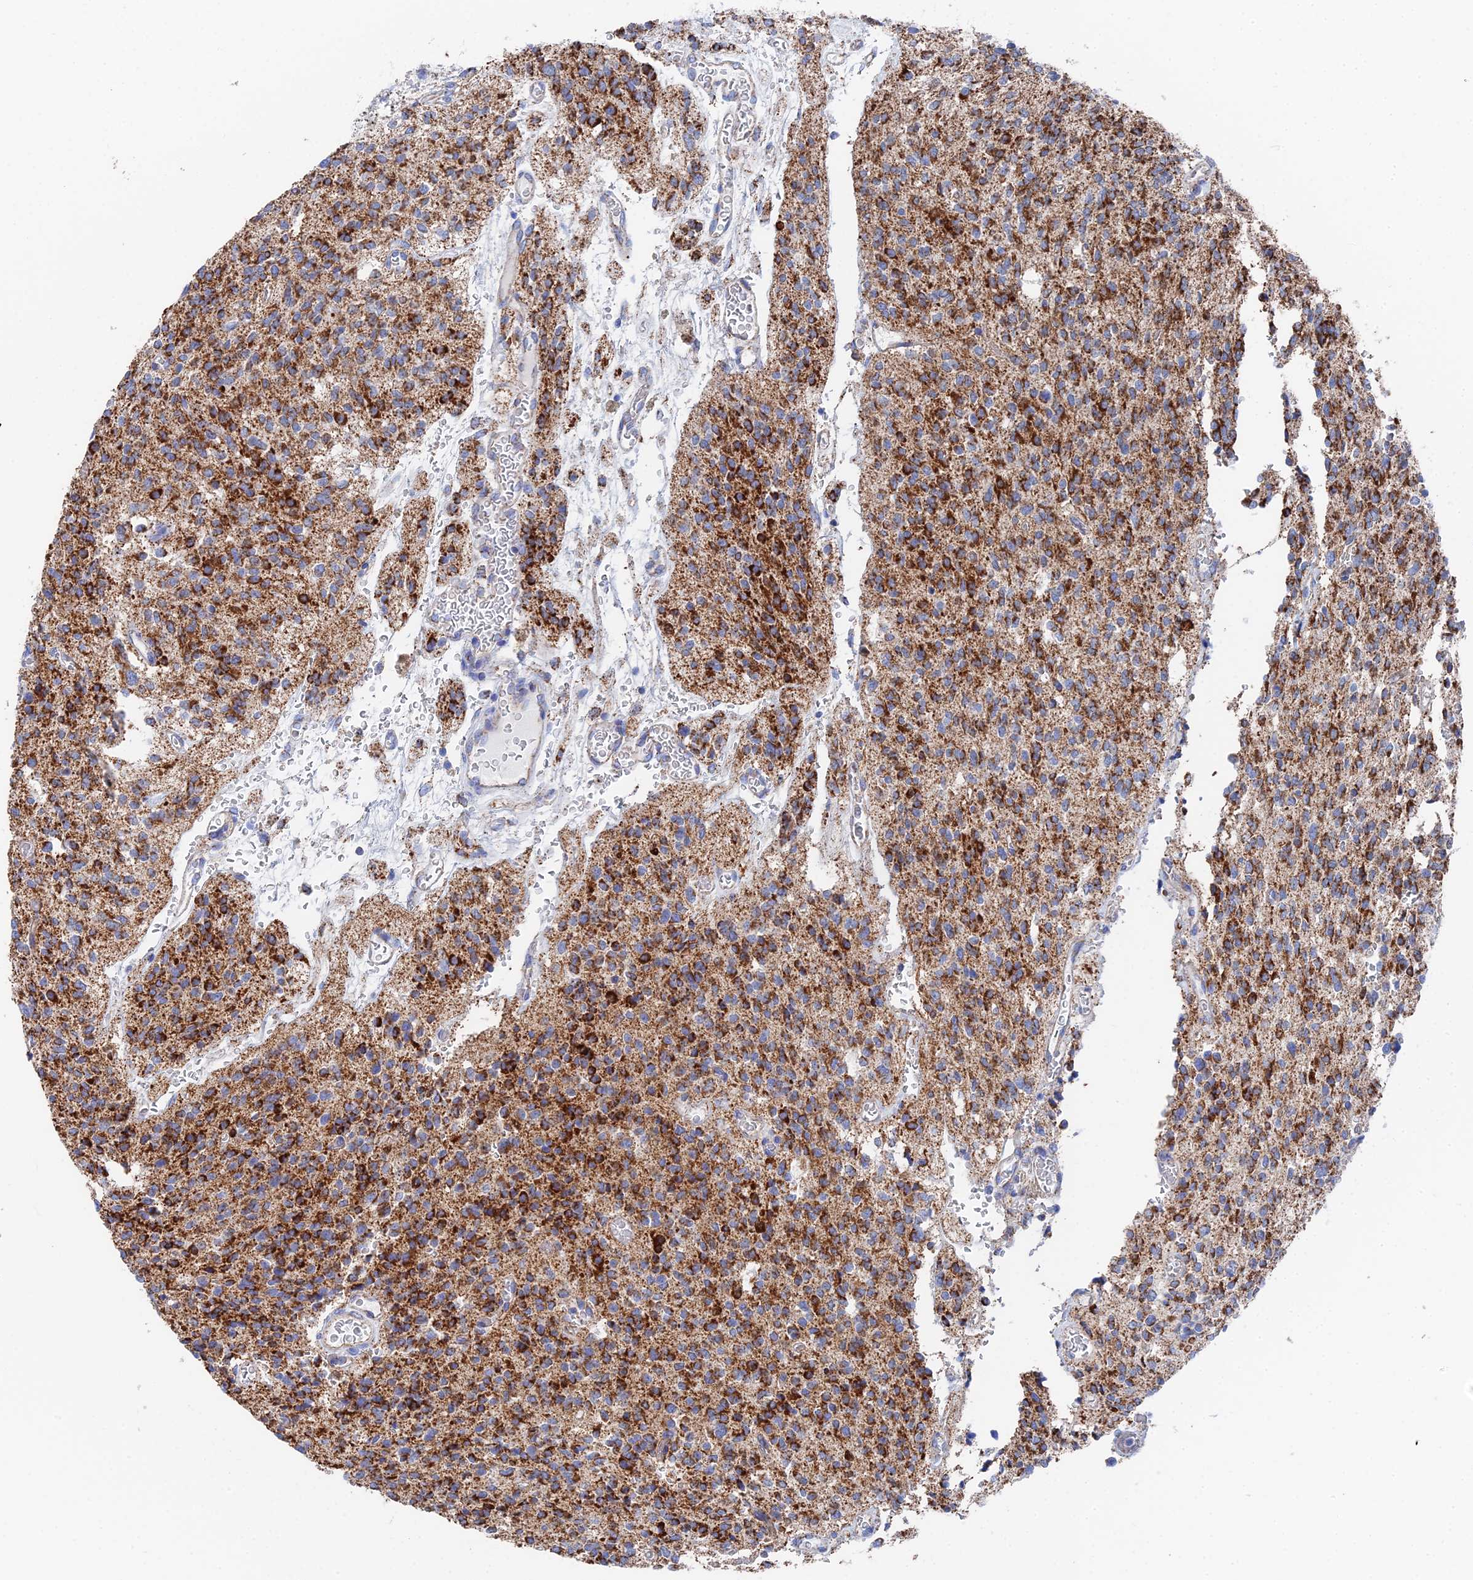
{"staining": {"intensity": "strong", "quantity": ">75%", "location": "cytoplasmic/membranous"}, "tissue": "glioma", "cell_type": "Tumor cells", "image_type": "cancer", "snomed": [{"axis": "morphology", "description": "Glioma, malignant, High grade"}, {"axis": "topography", "description": "Brain"}], "caption": "Strong cytoplasmic/membranous positivity for a protein is present in approximately >75% of tumor cells of malignant high-grade glioma using IHC.", "gene": "IFT80", "patient": {"sex": "male", "age": 34}}